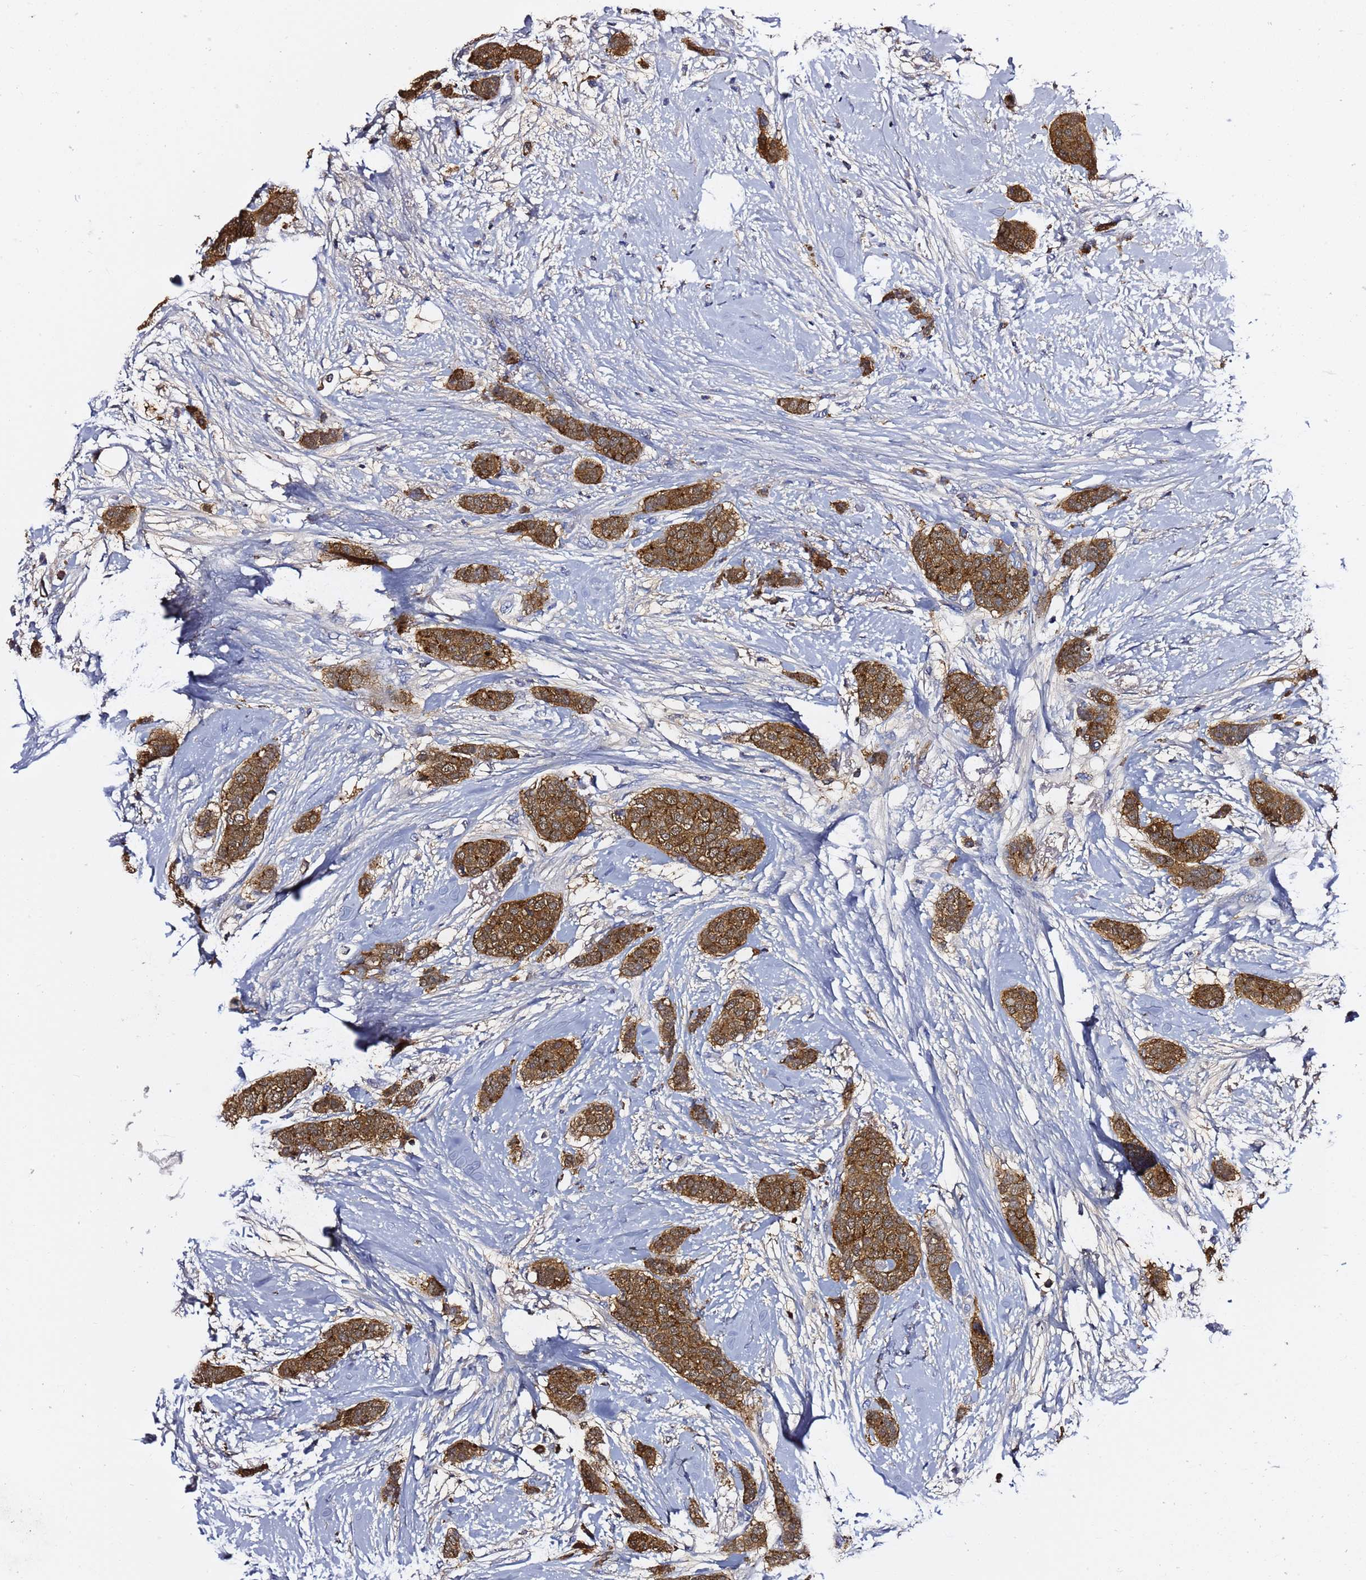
{"staining": {"intensity": "strong", "quantity": ">75%", "location": "cytoplasmic/membranous"}, "tissue": "breast cancer", "cell_type": "Tumor cells", "image_type": "cancer", "snomed": [{"axis": "morphology", "description": "Duct carcinoma"}, {"axis": "topography", "description": "Breast"}], "caption": "Approximately >75% of tumor cells in breast cancer (infiltrating ductal carcinoma) display strong cytoplasmic/membranous protein staining as visualized by brown immunohistochemical staining.", "gene": "NAT2", "patient": {"sex": "female", "age": 72}}